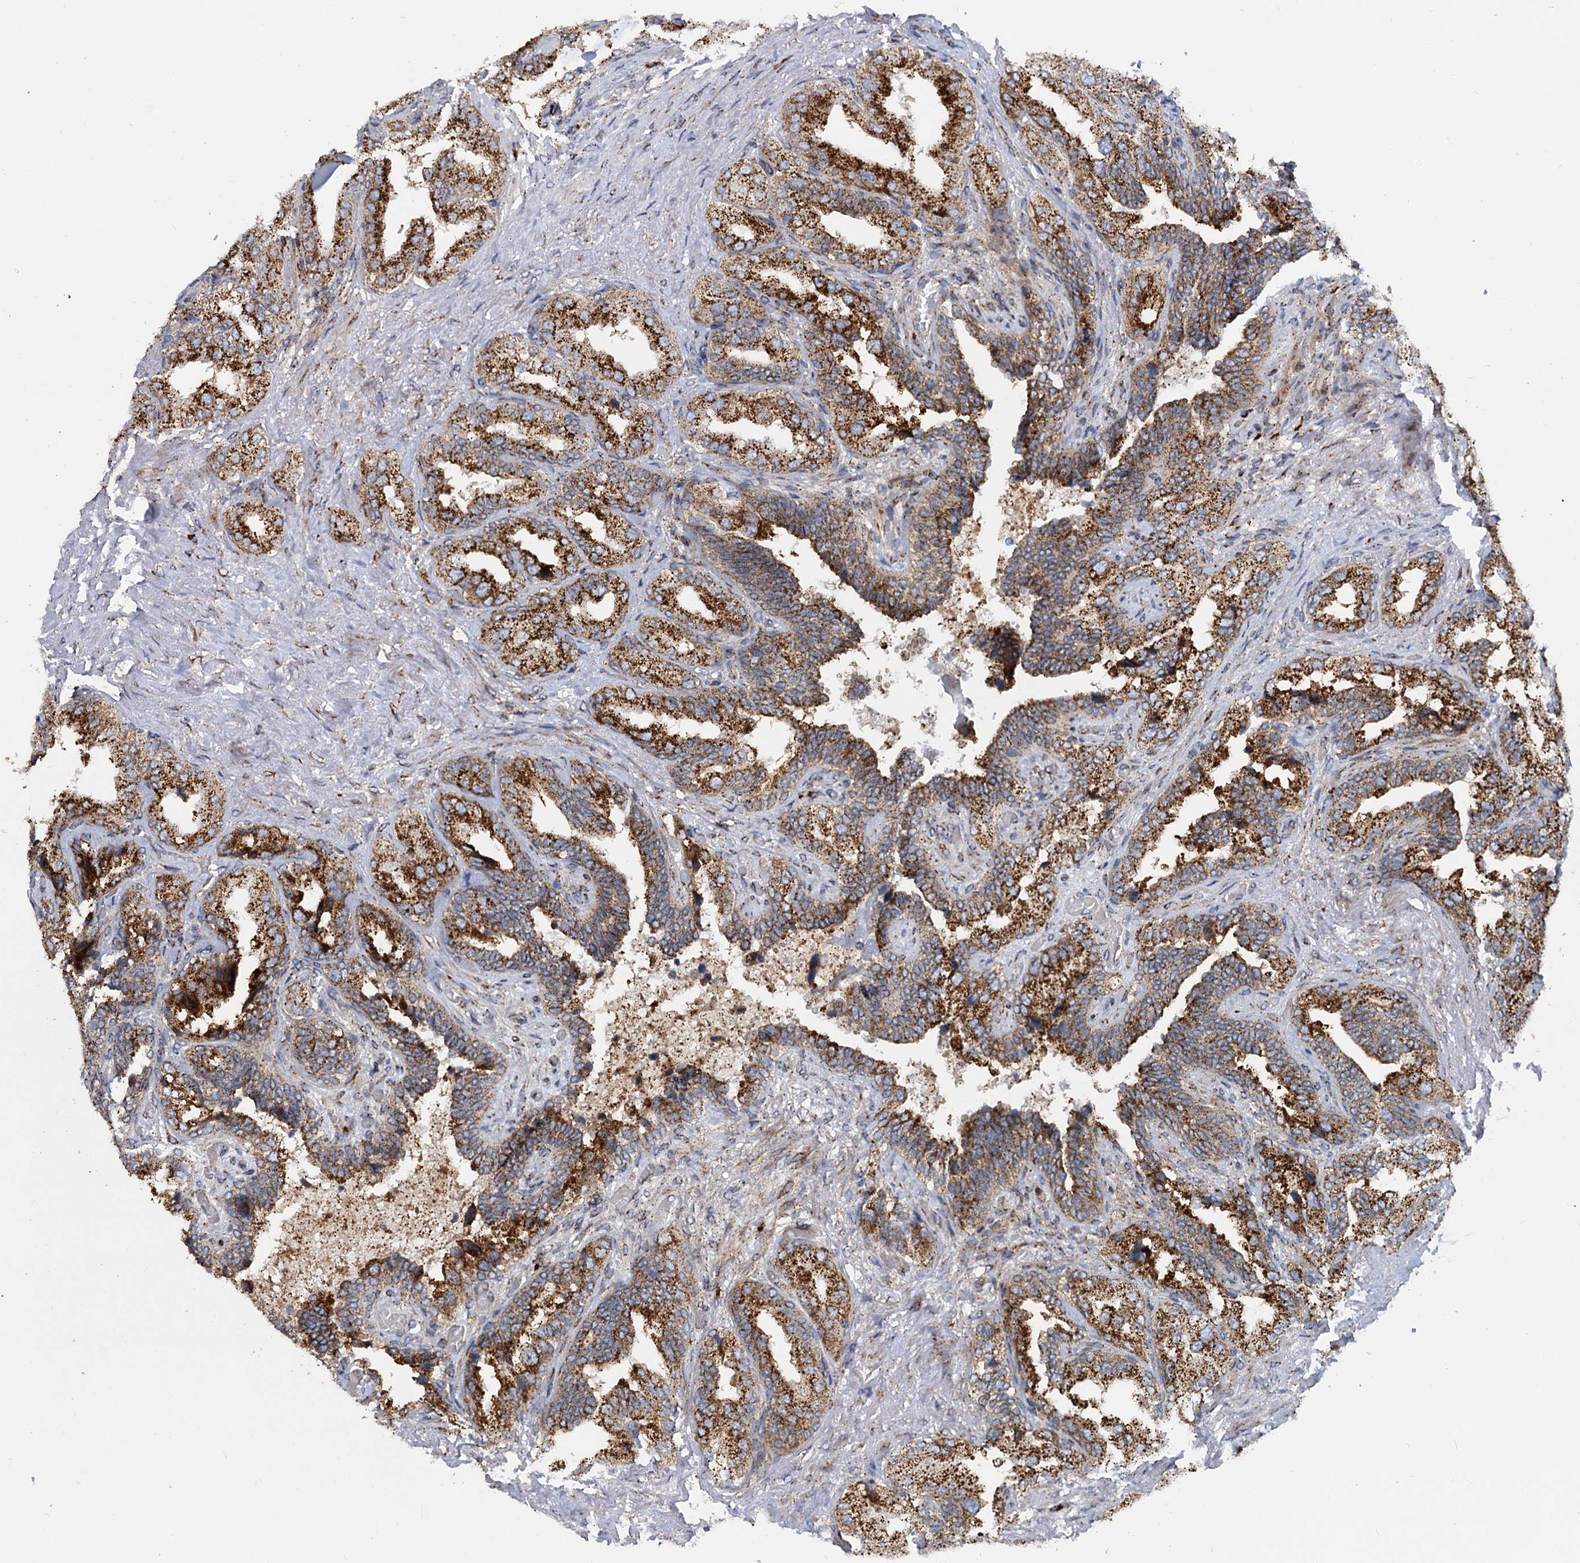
{"staining": {"intensity": "strong", "quantity": ">75%", "location": "cytoplasmic/membranous"}, "tissue": "seminal vesicle", "cell_type": "Glandular cells", "image_type": "normal", "snomed": [{"axis": "morphology", "description": "Normal tissue, NOS"}, {"axis": "topography", "description": "Seminal veicle"}, {"axis": "topography", "description": "Peripheral nerve tissue"}], "caption": "IHC staining of unremarkable seminal vesicle, which demonstrates high levels of strong cytoplasmic/membranous positivity in approximately >75% of glandular cells indicating strong cytoplasmic/membranous protein staining. The staining was performed using DAB (3,3'-diaminobenzidine) (brown) for protein detection and nuclei were counterstained in hematoxylin (blue).", "gene": "SUPT20H", "patient": {"sex": "male", "age": 63}}